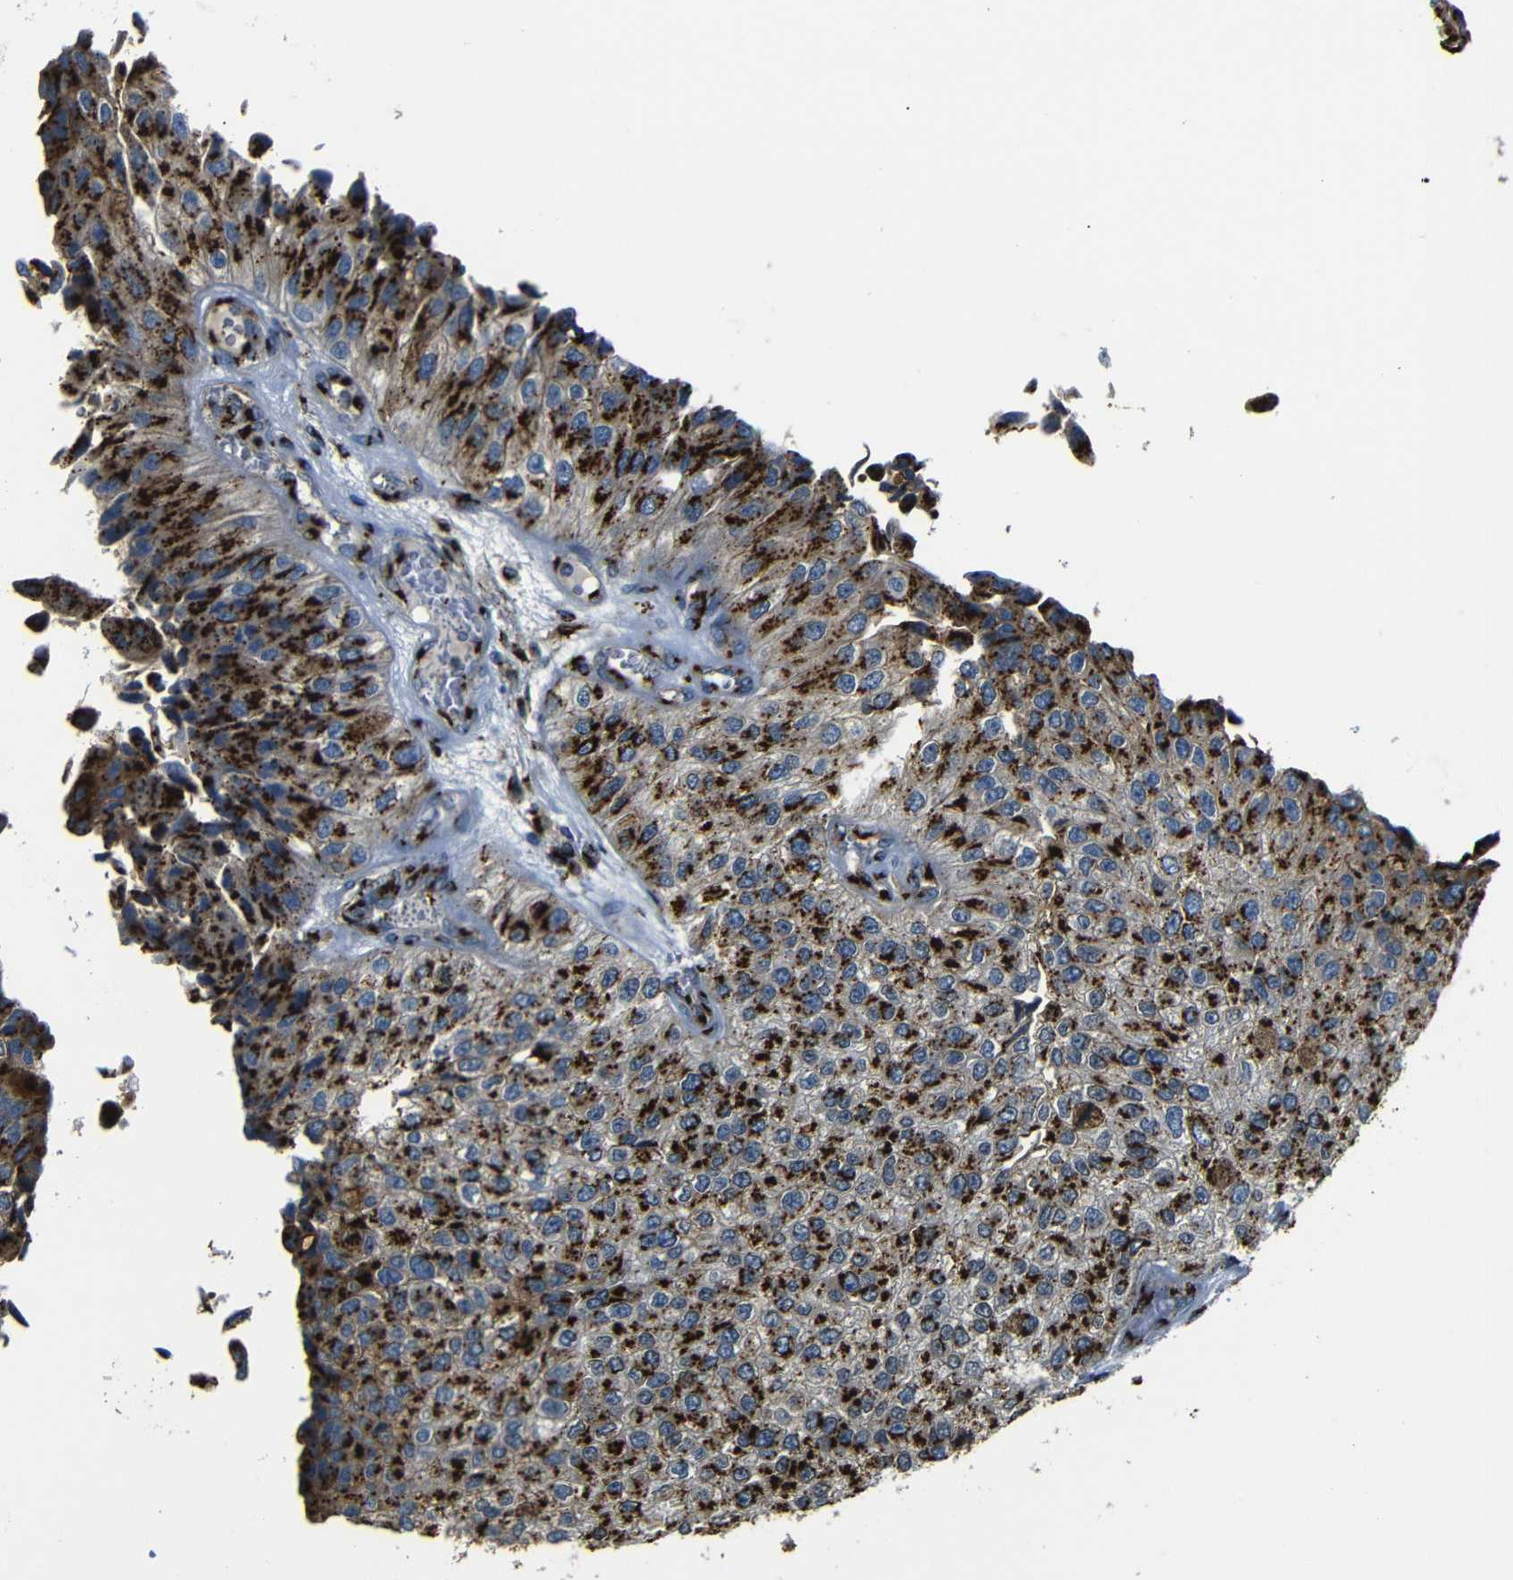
{"staining": {"intensity": "strong", "quantity": ">75%", "location": "cytoplasmic/membranous"}, "tissue": "urothelial cancer", "cell_type": "Tumor cells", "image_type": "cancer", "snomed": [{"axis": "morphology", "description": "Urothelial carcinoma, High grade"}, {"axis": "topography", "description": "Kidney"}, {"axis": "topography", "description": "Urinary bladder"}], "caption": "Immunohistochemistry image of neoplastic tissue: human urothelial carcinoma (high-grade) stained using immunohistochemistry reveals high levels of strong protein expression localized specifically in the cytoplasmic/membranous of tumor cells, appearing as a cytoplasmic/membranous brown color.", "gene": "TGOLN2", "patient": {"sex": "male", "age": 77}}